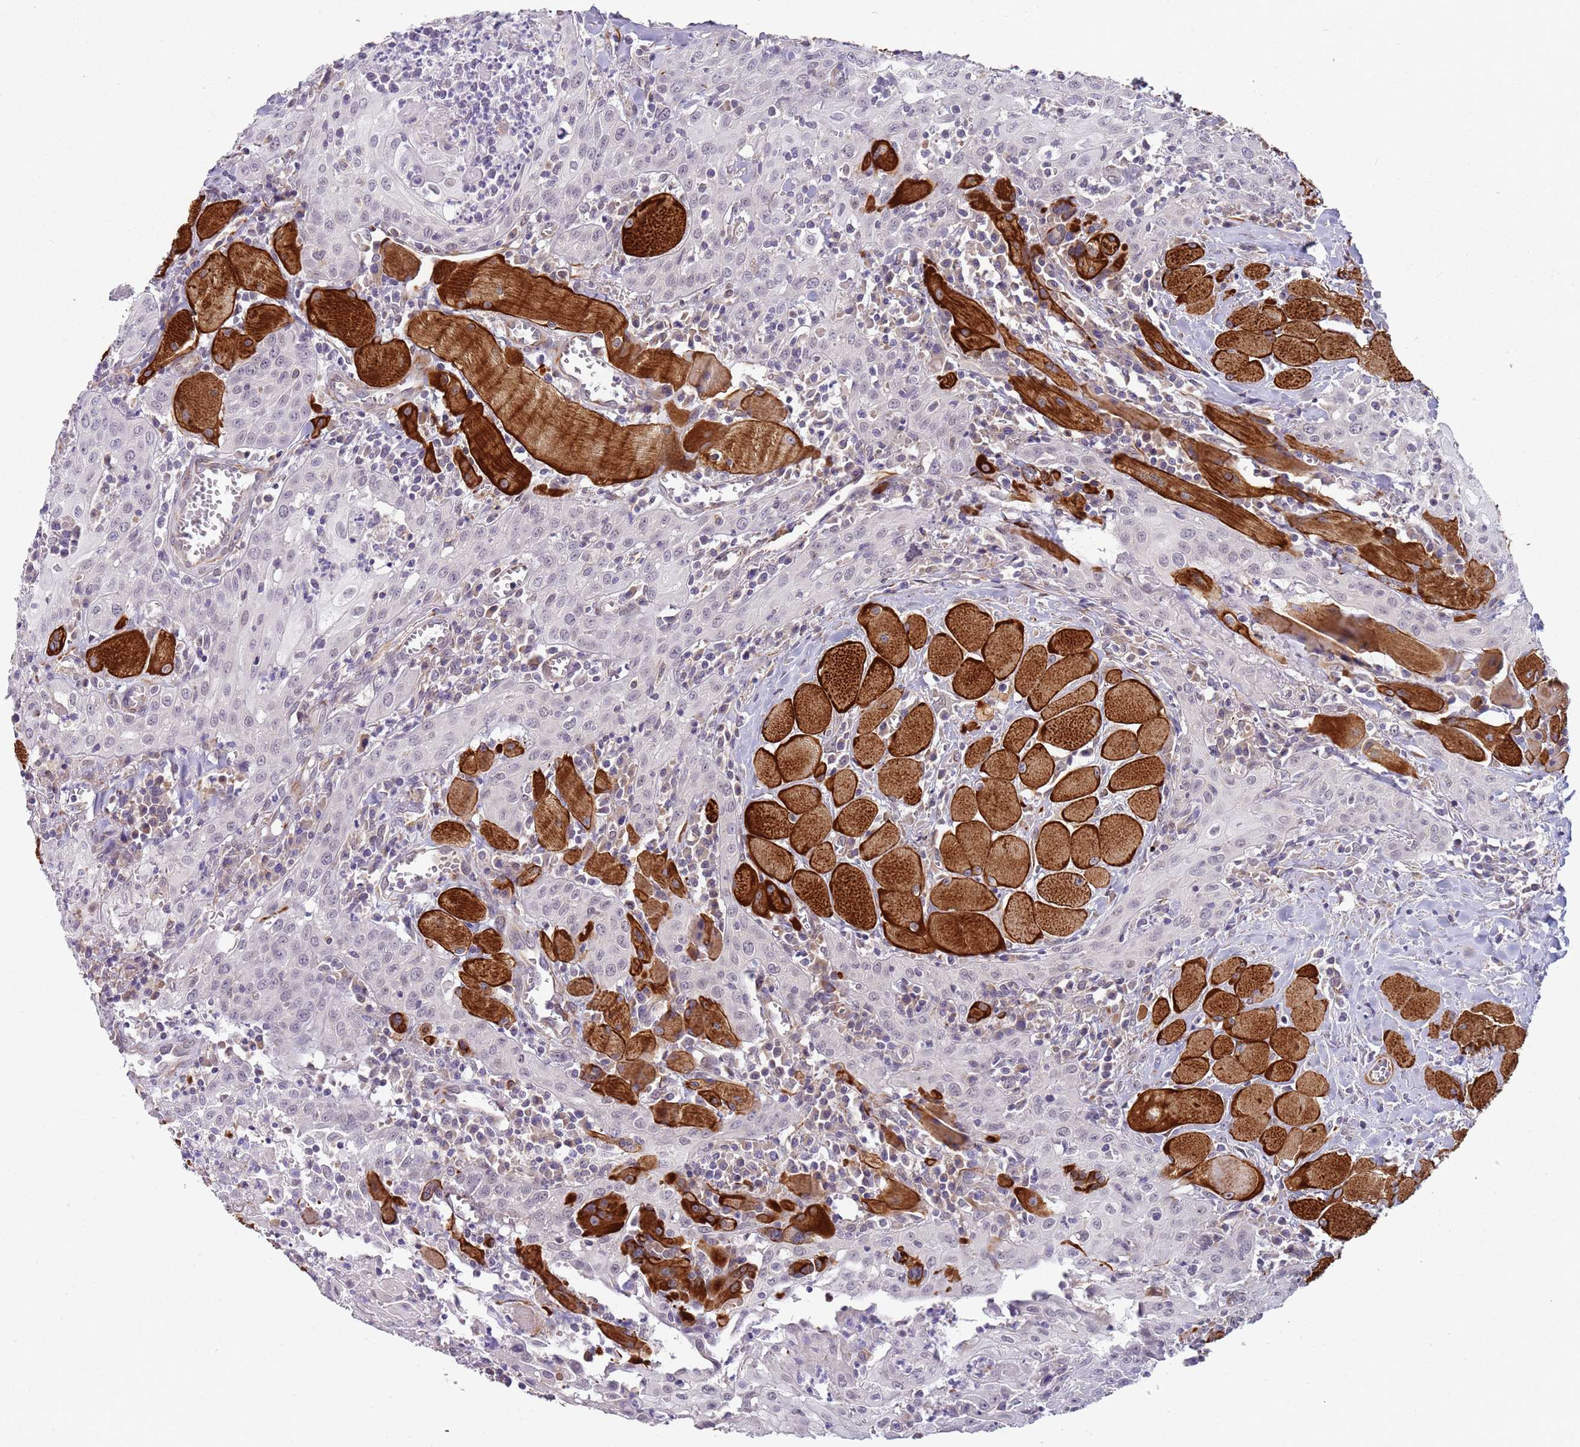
{"staining": {"intensity": "negative", "quantity": "none", "location": "none"}, "tissue": "head and neck cancer", "cell_type": "Tumor cells", "image_type": "cancer", "snomed": [{"axis": "morphology", "description": "Squamous cell carcinoma, NOS"}, {"axis": "topography", "description": "Oral tissue"}, {"axis": "topography", "description": "Head-Neck"}], "caption": "Immunohistochemical staining of head and neck cancer (squamous cell carcinoma) shows no significant positivity in tumor cells.", "gene": "NBPF3", "patient": {"sex": "female", "age": 70}}